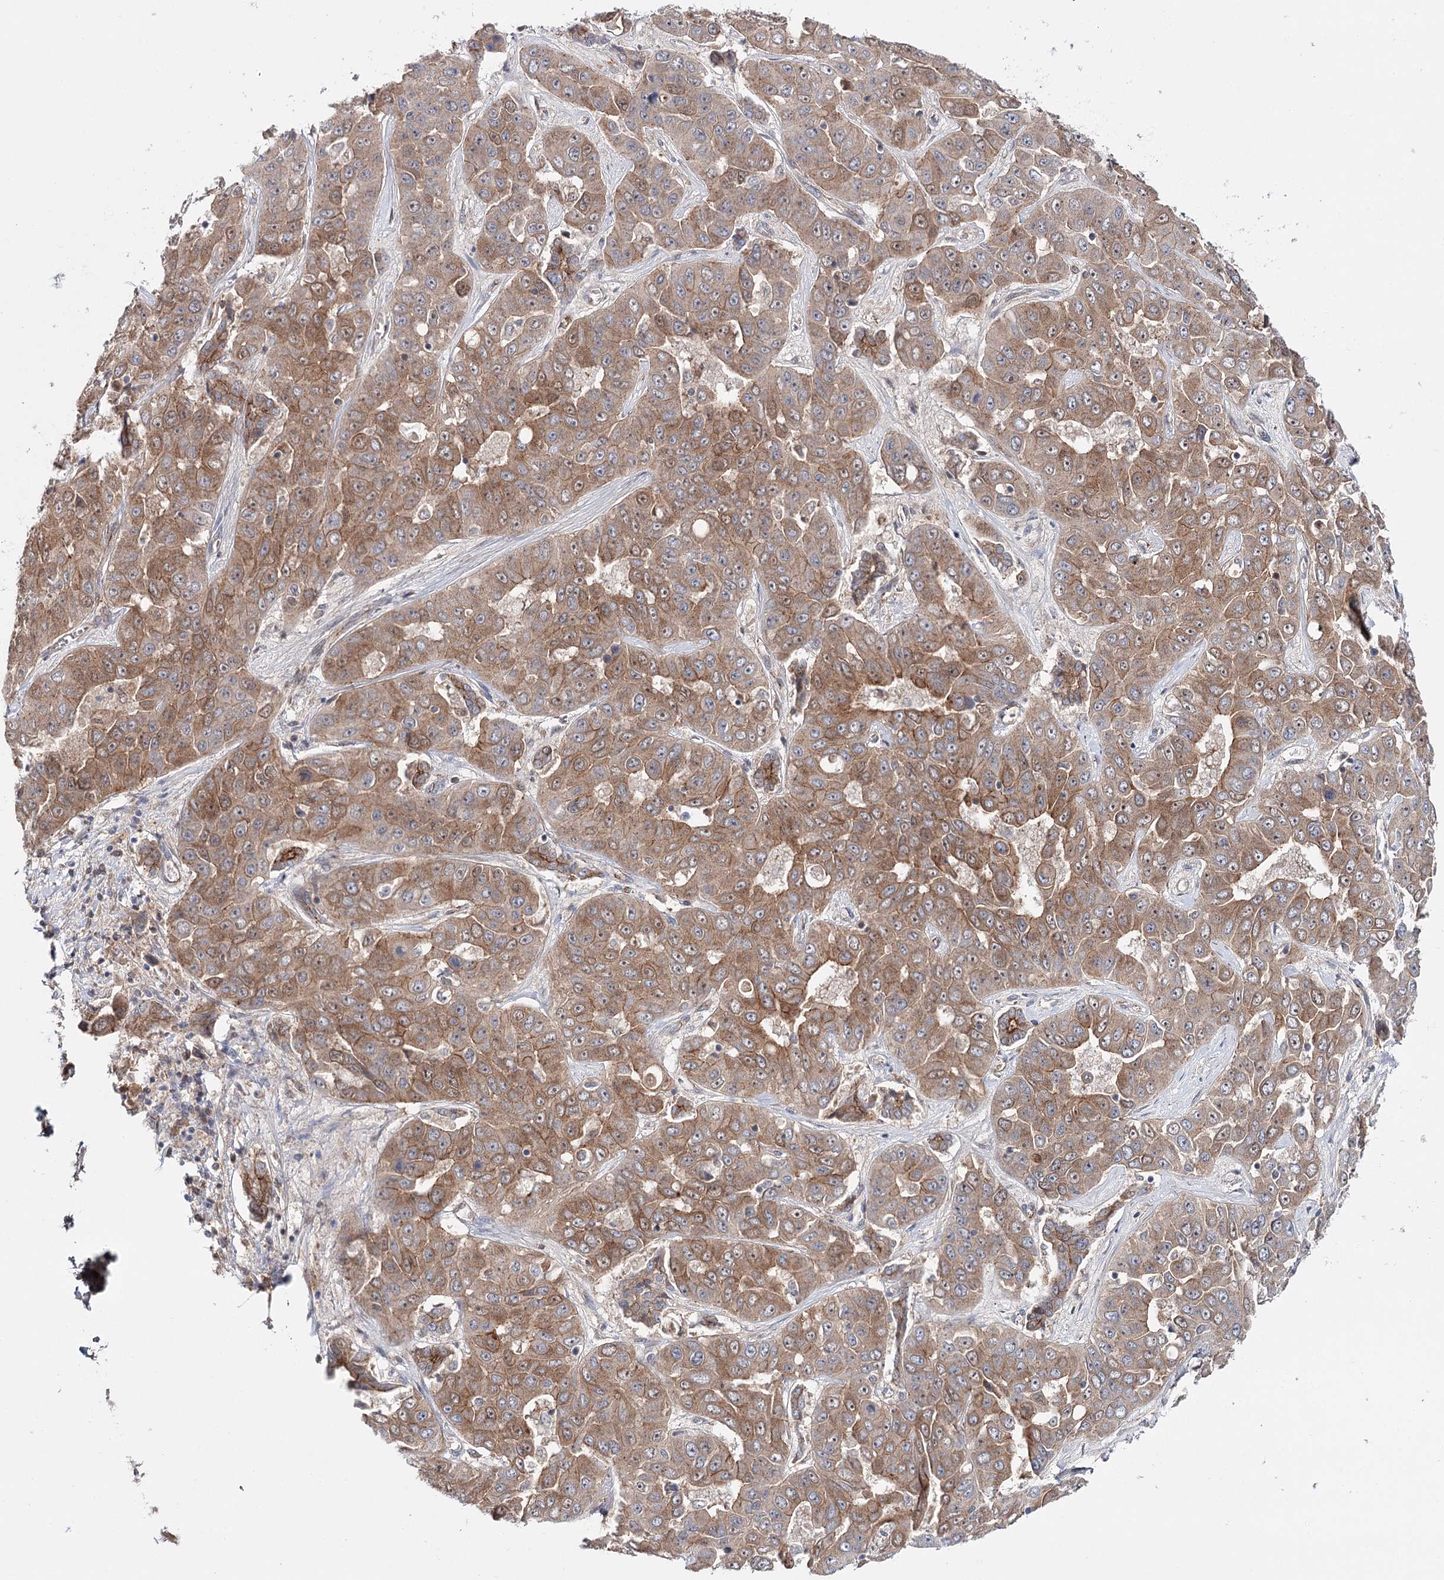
{"staining": {"intensity": "moderate", "quantity": ">75%", "location": "cytoplasmic/membranous"}, "tissue": "liver cancer", "cell_type": "Tumor cells", "image_type": "cancer", "snomed": [{"axis": "morphology", "description": "Cholangiocarcinoma"}, {"axis": "topography", "description": "Liver"}], "caption": "This micrograph exhibits immunohistochemistry (IHC) staining of cholangiocarcinoma (liver), with medium moderate cytoplasmic/membranous staining in approximately >75% of tumor cells.", "gene": "PKP4", "patient": {"sex": "female", "age": 52}}